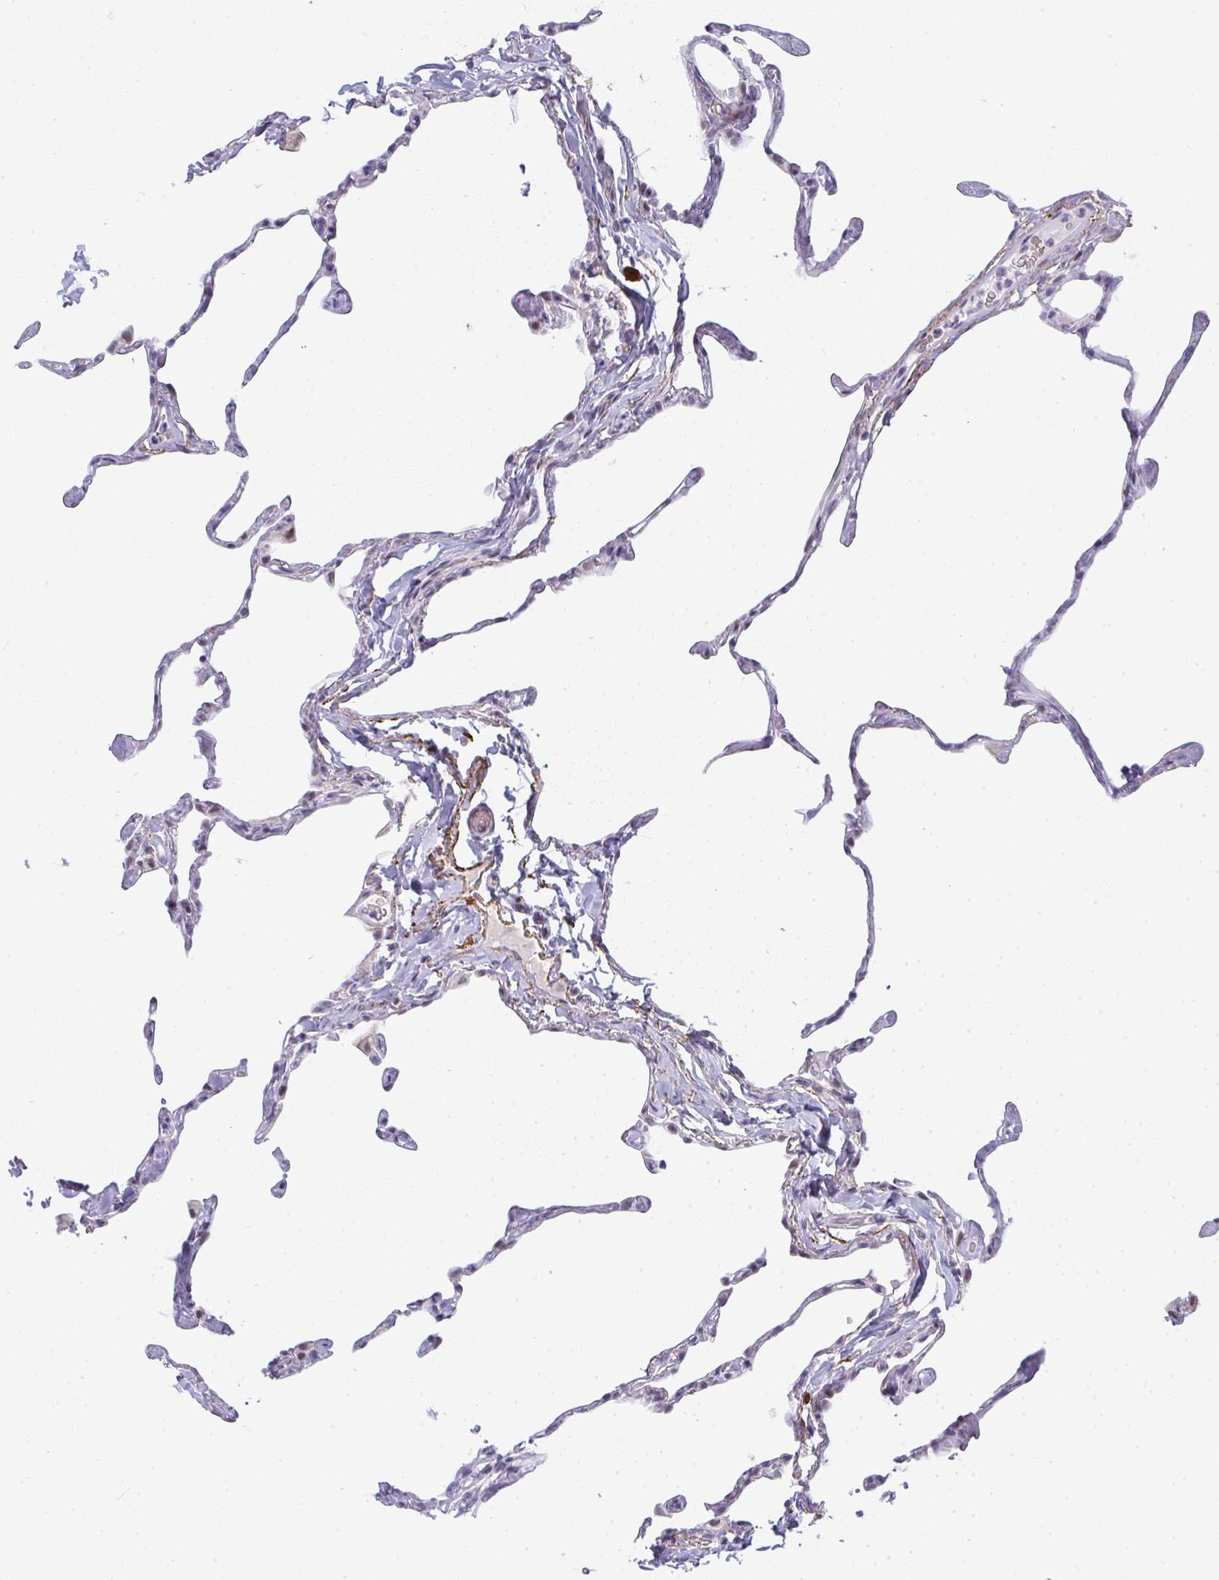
{"staining": {"intensity": "weak", "quantity": "<25%", "location": "nuclear"}, "tissue": "lung", "cell_type": "Alveolar cells", "image_type": "normal", "snomed": [{"axis": "morphology", "description": "Normal tissue, NOS"}, {"axis": "topography", "description": "Lung"}], "caption": "Immunohistochemistry (IHC) photomicrograph of unremarkable lung stained for a protein (brown), which displays no positivity in alveolar cells.", "gene": "TNMD", "patient": {"sex": "male", "age": 65}}